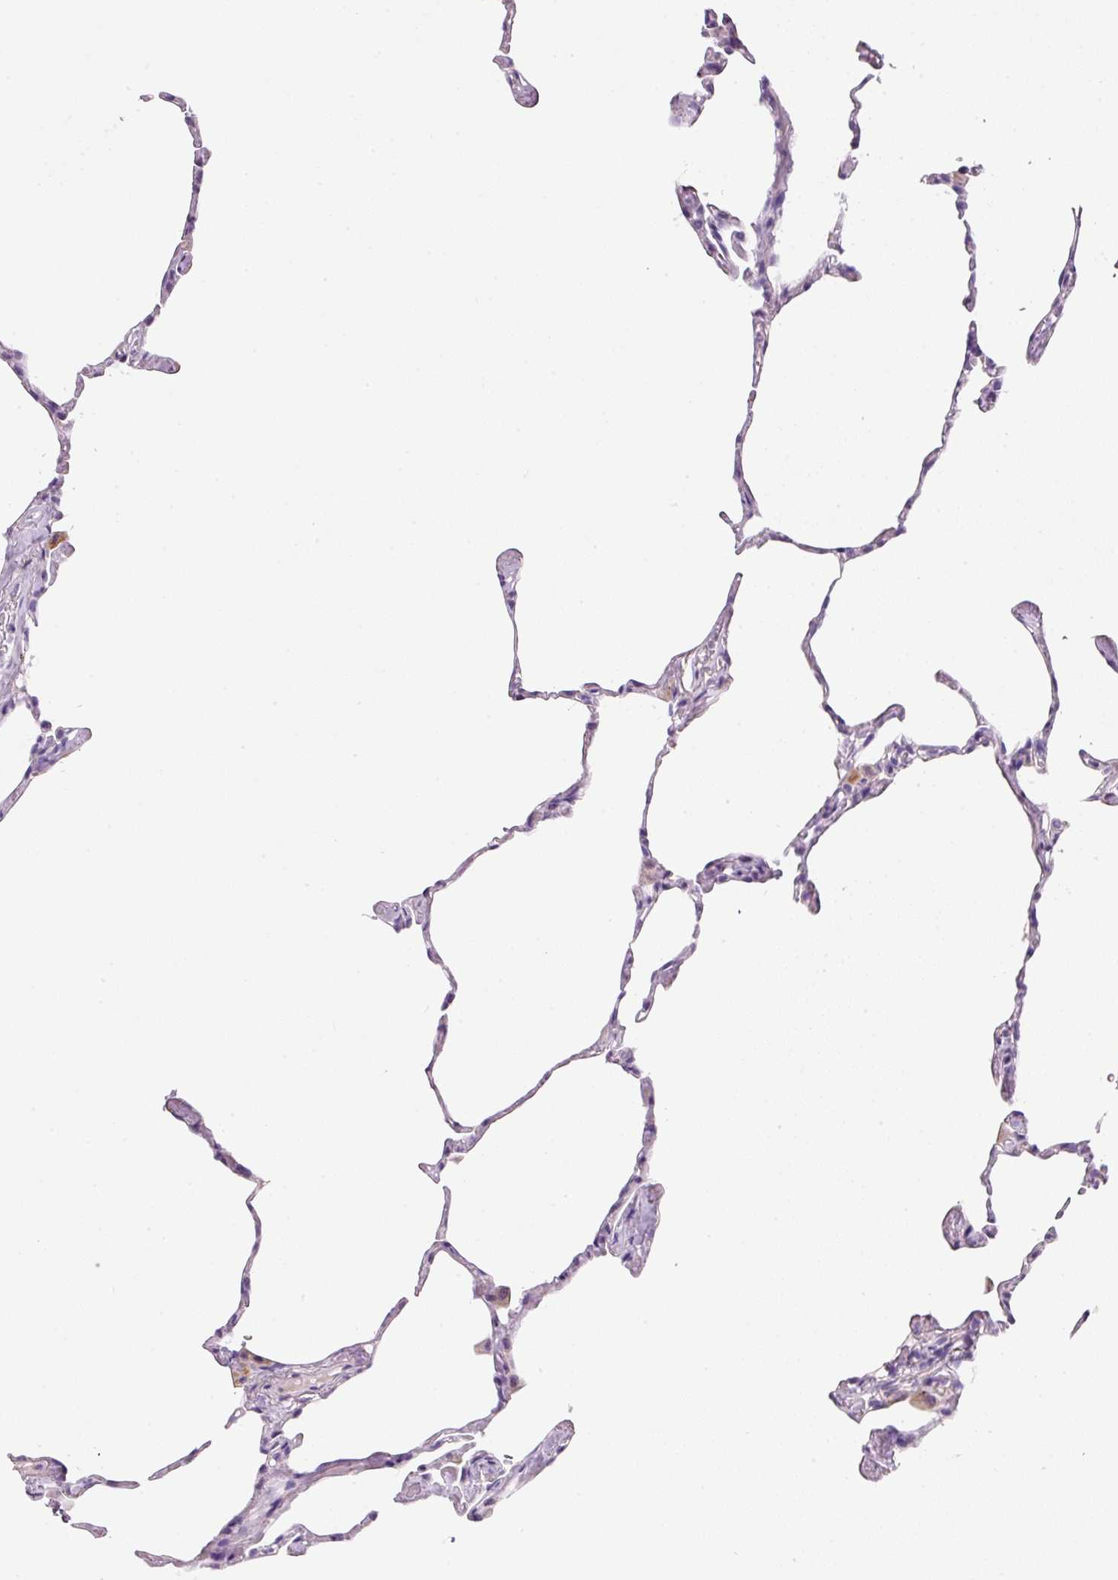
{"staining": {"intensity": "negative", "quantity": "none", "location": "none"}, "tissue": "lung", "cell_type": "Alveolar cells", "image_type": "normal", "snomed": [{"axis": "morphology", "description": "Normal tissue, NOS"}, {"axis": "topography", "description": "Lung"}], "caption": "Lung was stained to show a protein in brown. There is no significant expression in alveolar cells. Brightfield microscopy of IHC stained with DAB (brown) and hematoxylin (blue), captured at high magnification.", "gene": "TENT5C", "patient": {"sex": "male", "age": 65}}